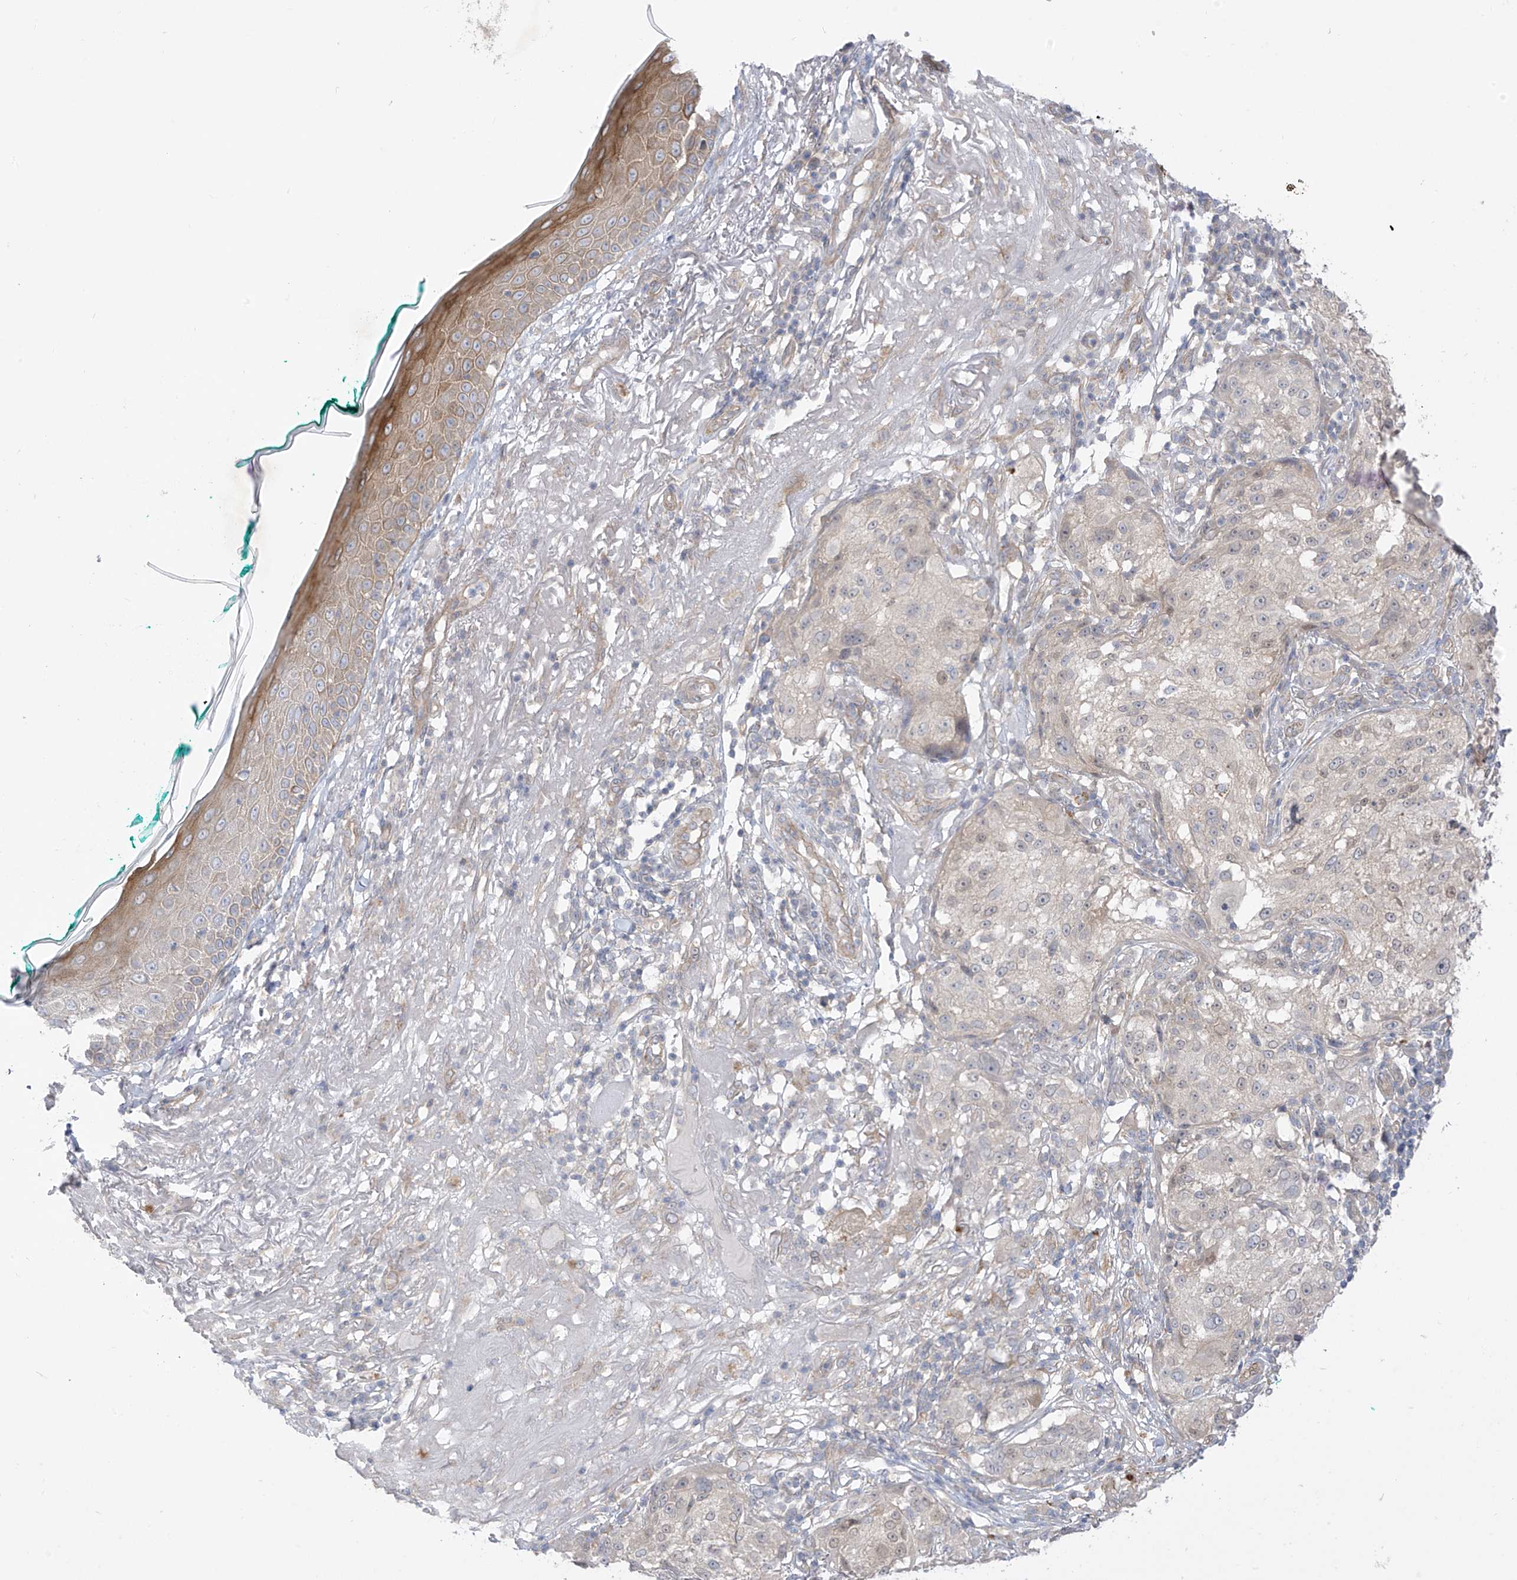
{"staining": {"intensity": "weak", "quantity": "<25%", "location": "cytoplasmic/membranous"}, "tissue": "melanoma", "cell_type": "Tumor cells", "image_type": "cancer", "snomed": [{"axis": "morphology", "description": "Necrosis, NOS"}, {"axis": "morphology", "description": "Malignant melanoma, NOS"}, {"axis": "topography", "description": "Skin"}], "caption": "Tumor cells show no significant staining in malignant melanoma. (Stains: DAB immunohistochemistry (IHC) with hematoxylin counter stain, Microscopy: brightfield microscopy at high magnification).", "gene": "EIPR1", "patient": {"sex": "female", "age": 87}}